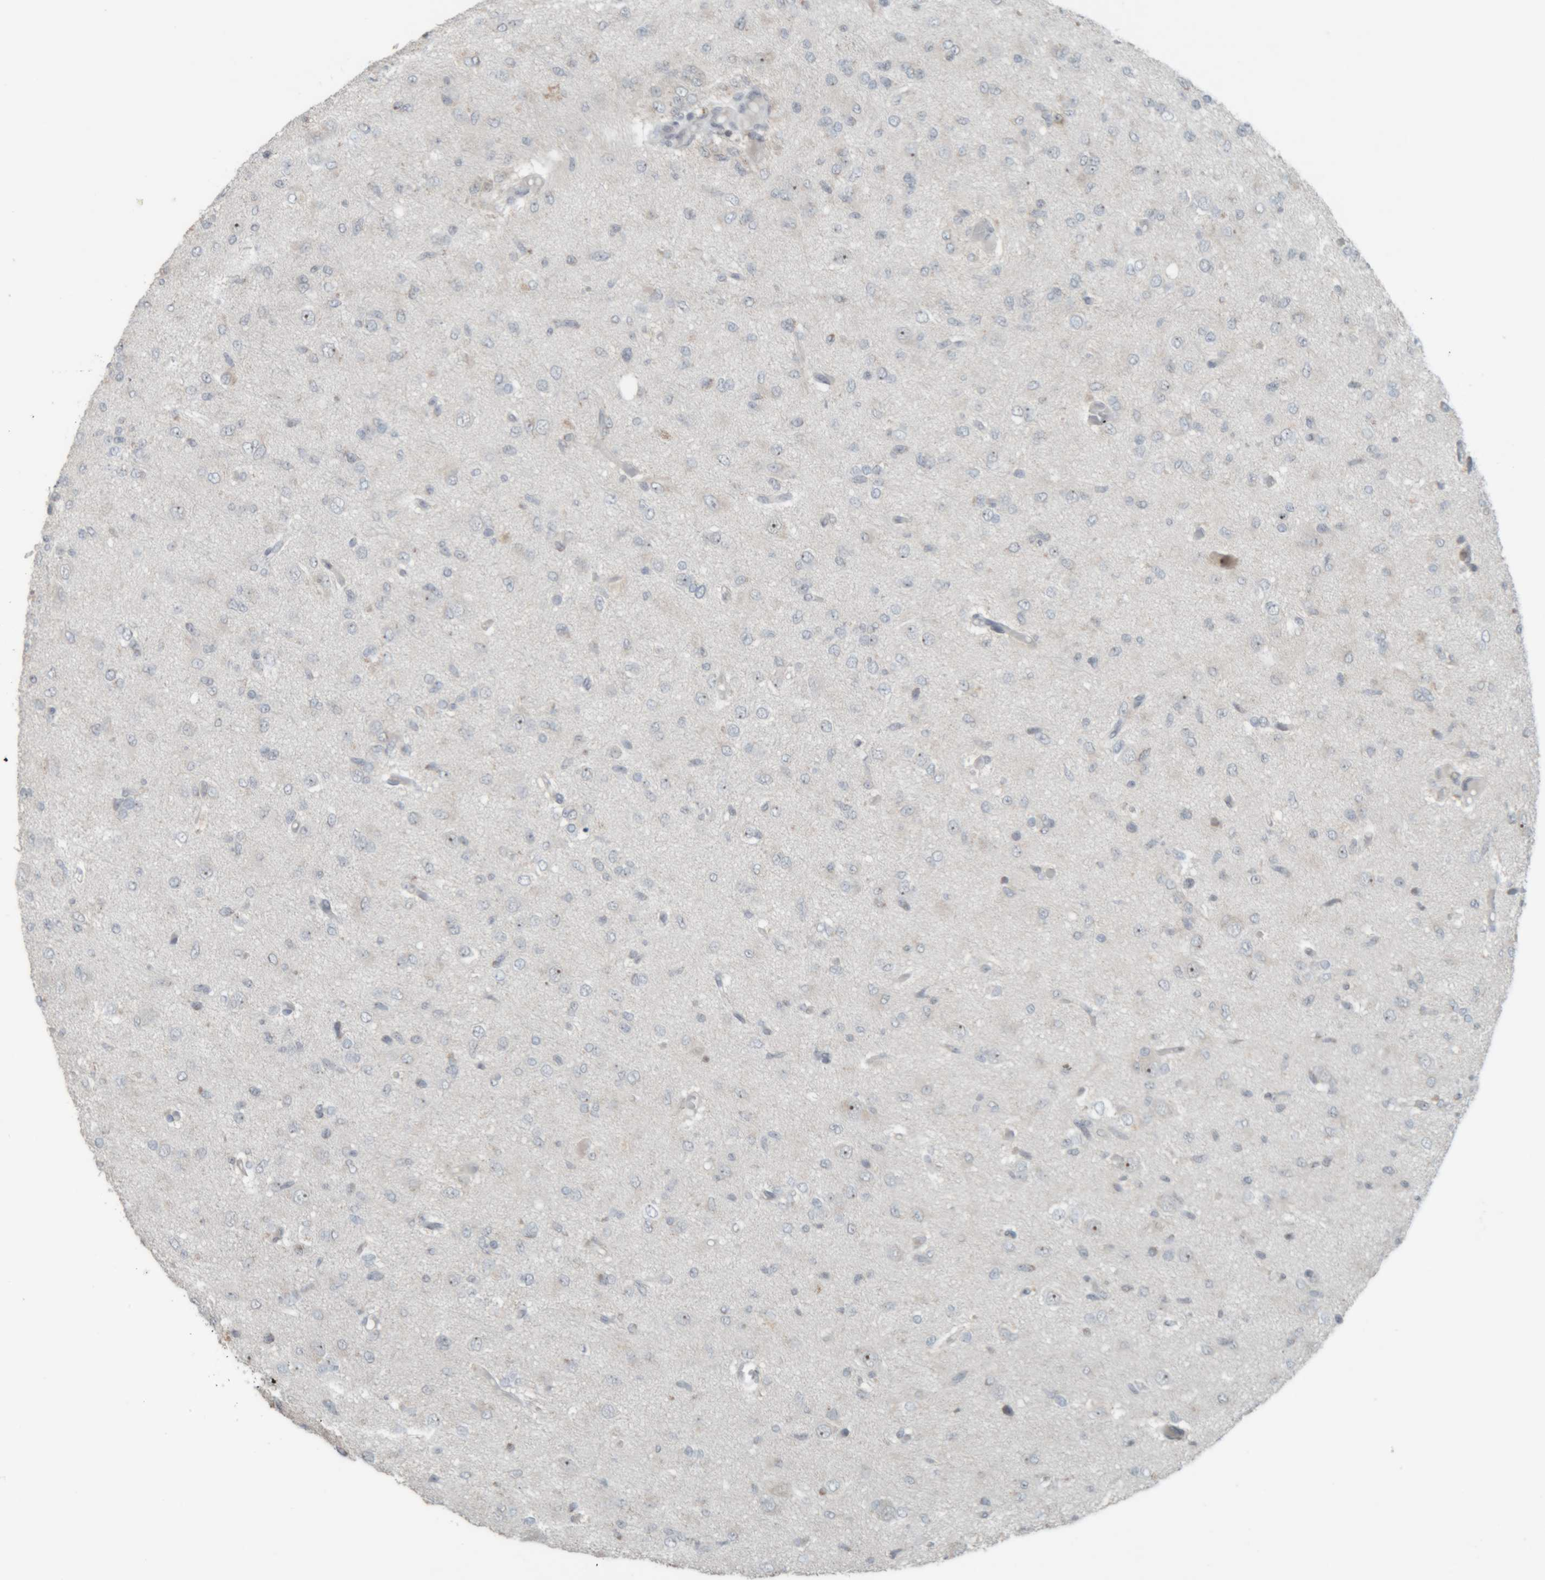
{"staining": {"intensity": "negative", "quantity": "none", "location": "none"}, "tissue": "glioma", "cell_type": "Tumor cells", "image_type": "cancer", "snomed": [{"axis": "morphology", "description": "Glioma, malignant, High grade"}, {"axis": "topography", "description": "Brain"}], "caption": "High-grade glioma (malignant) stained for a protein using IHC shows no expression tumor cells.", "gene": "RPF1", "patient": {"sex": "female", "age": 59}}